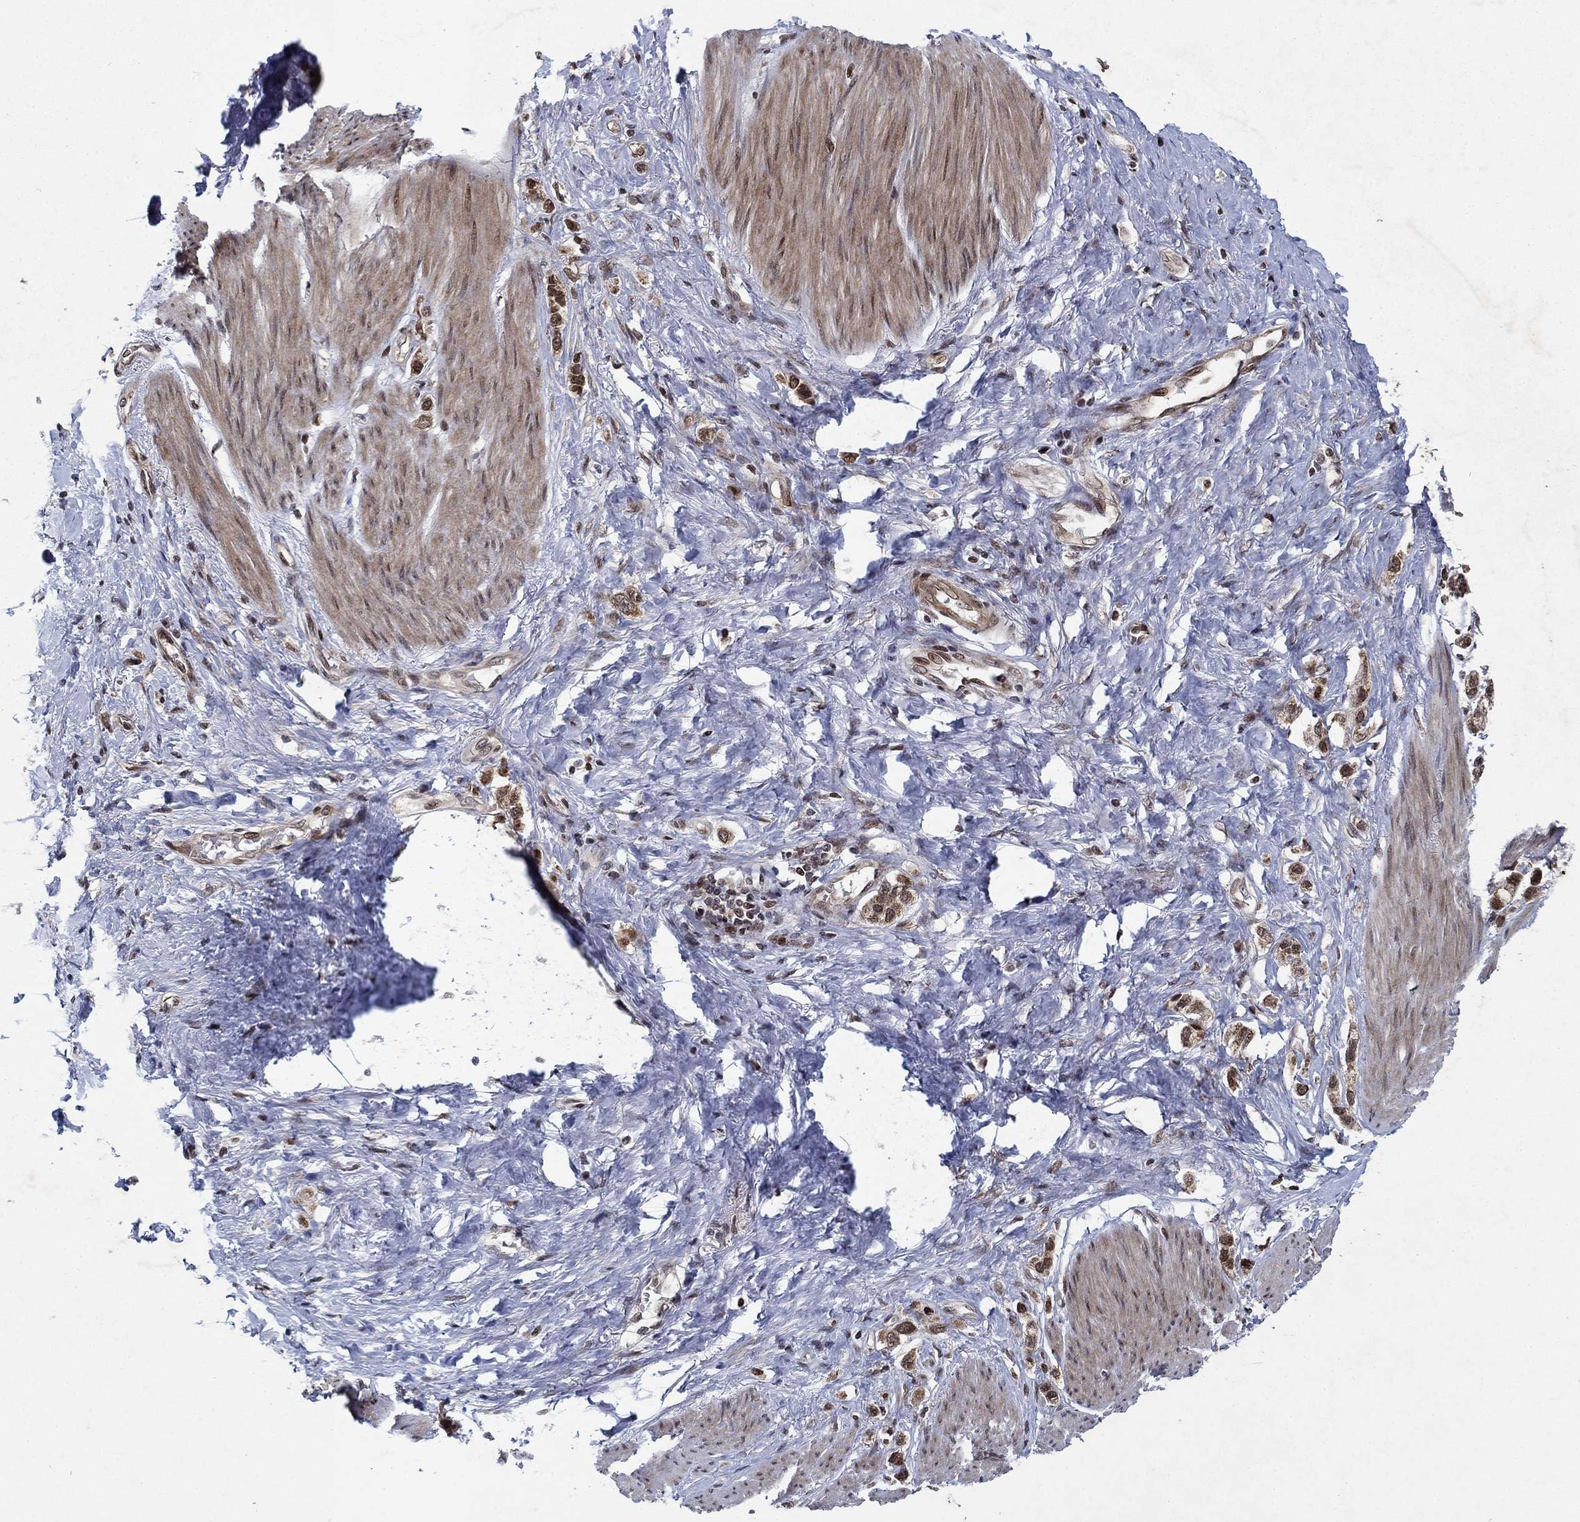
{"staining": {"intensity": "strong", "quantity": "25%-75%", "location": "nuclear"}, "tissue": "stomach cancer", "cell_type": "Tumor cells", "image_type": "cancer", "snomed": [{"axis": "morphology", "description": "Normal tissue, NOS"}, {"axis": "morphology", "description": "Adenocarcinoma, NOS"}, {"axis": "morphology", "description": "Adenocarcinoma, High grade"}, {"axis": "topography", "description": "Stomach, upper"}, {"axis": "topography", "description": "Stomach"}], "caption": "High-power microscopy captured an immunohistochemistry histopathology image of stomach adenocarcinoma, revealing strong nuclear expression in about 25%-75% of tumor cells.", "gene": "PRICKLE4", "patient": {"sex": "female", "age": 65}}